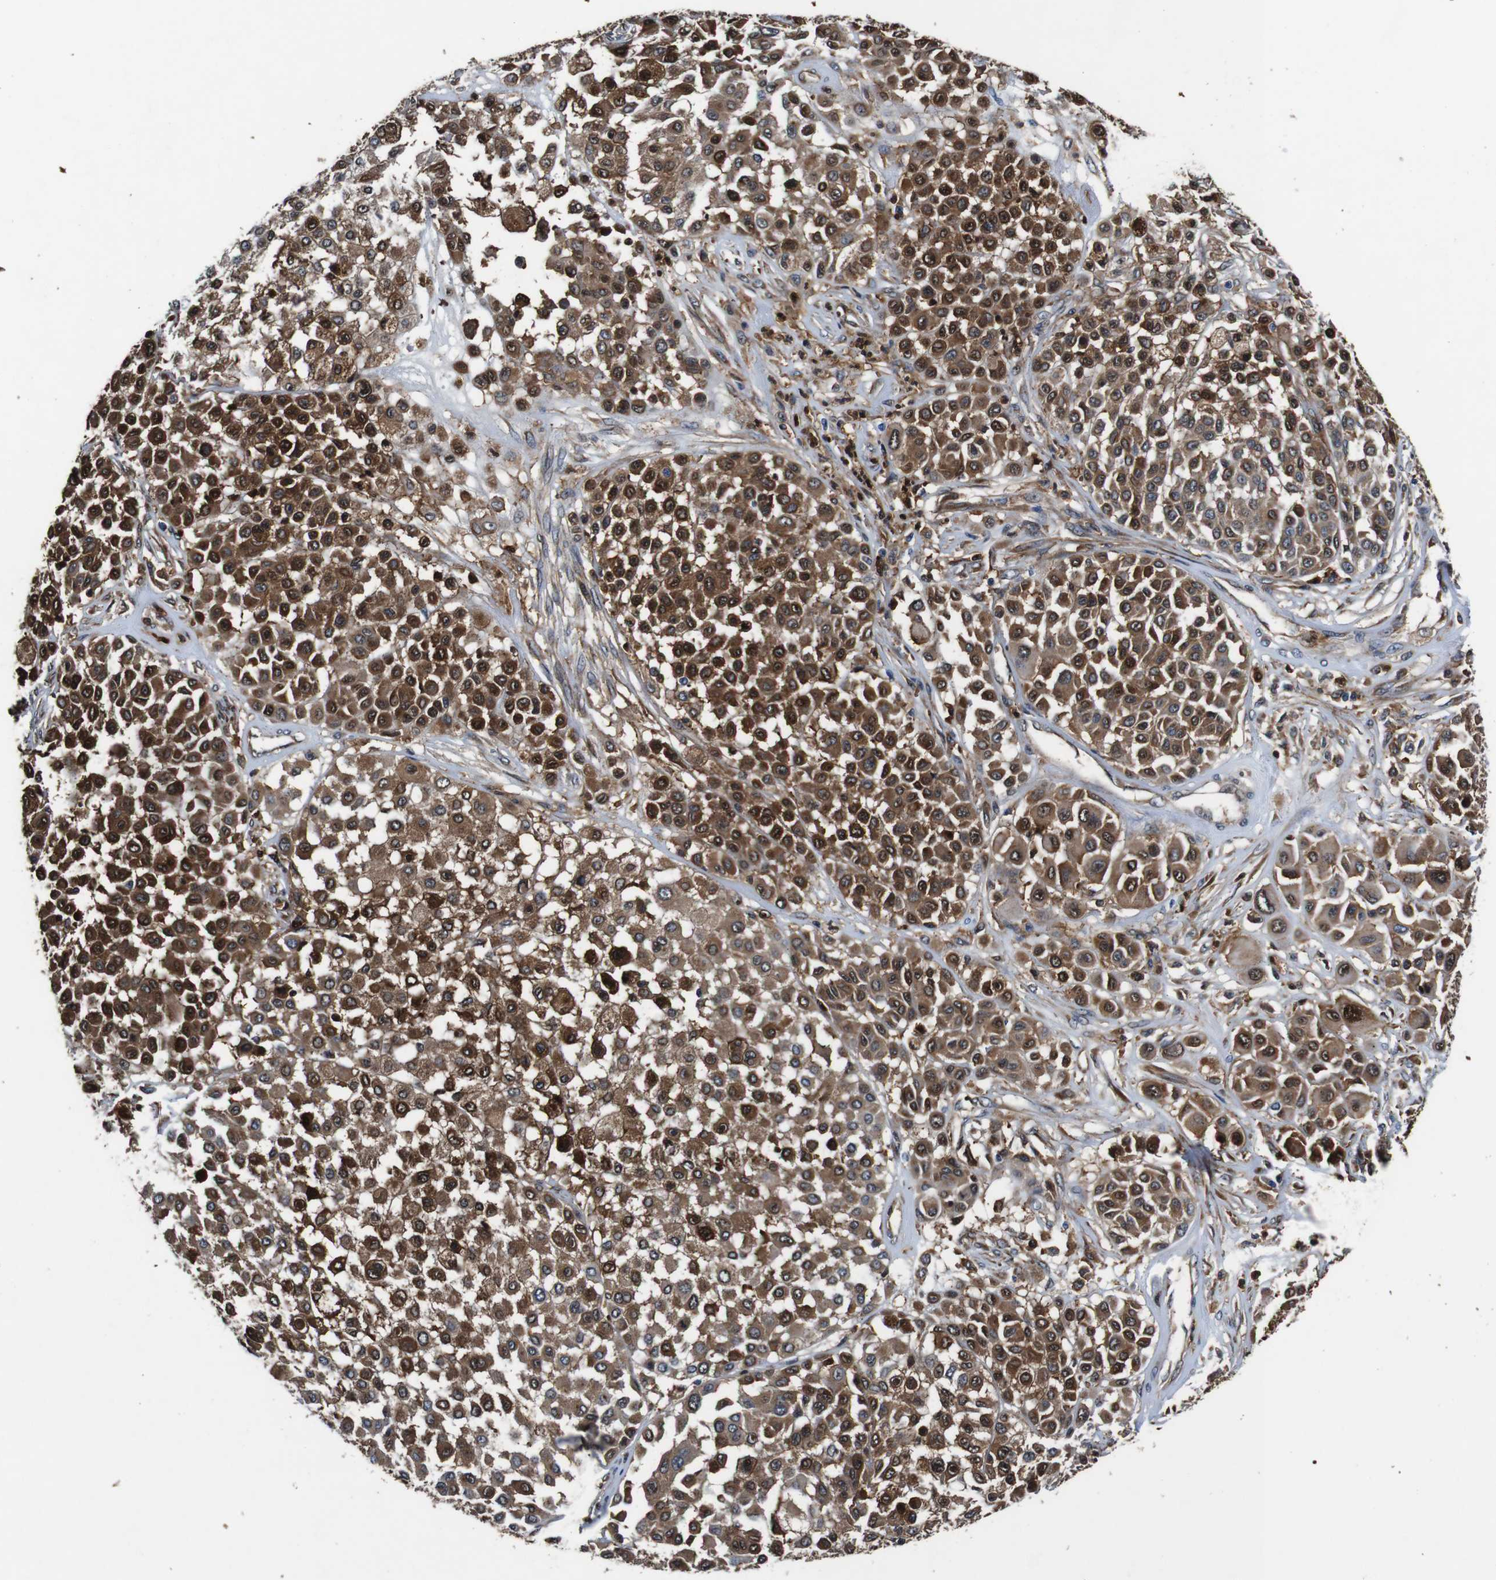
{"staining": {"intensity": "strong", "quantity": ">75%", "location": "cytoplasmic/membranous,nuclear"}, "tissue": "melanoma", "cell_type": "Tumor cells", "image_type": "cancer", "snomed": [{"axis": "morphology", "description": "Malignant melanoma, Metastatic site"}, {"axis": "topography", "description": "Soft tissue"}], "caption": "Melanoma stained for a protein (brown) shows strong cytoplasmic/membranous and nuclear positive expression in approximately >75% of tumor cells.", "gene": "ANXA1", "patient": {"sex": "male", "age": 41}}